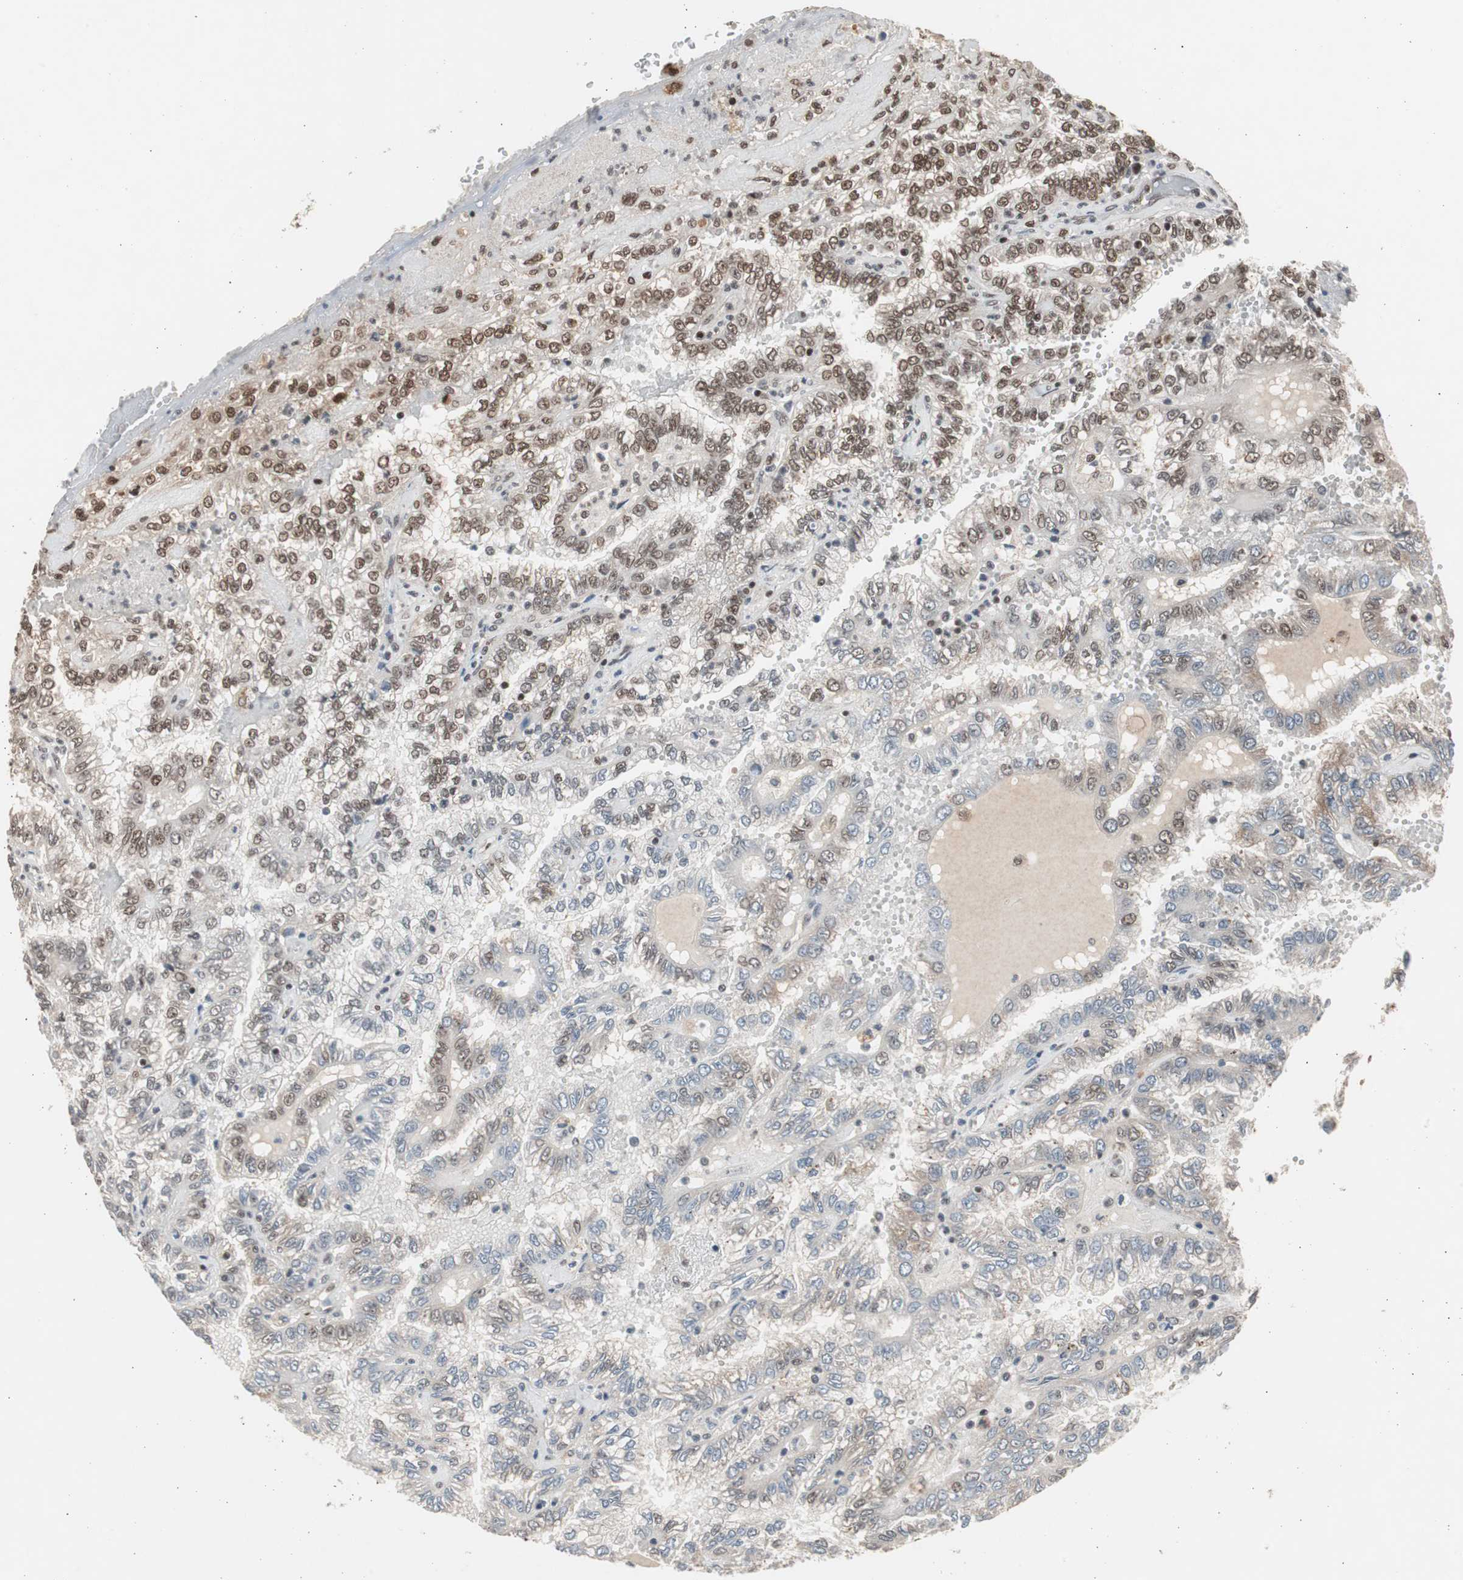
{"staining": {"intensity": "moderate", "quantity": ">75%", "location": "cytoplasmic/membranous"}, "tissue": "renal cancer", "cell_type": "Tumor cells", "image_type": "cancer", "snomed": [{"axis": "morphology", "description": "Inflammation, NOS"}, {"axis": "morphology", "description": "Adenocarcinoma, NOS"}, {"axis": "topography", "description": "Kidney"}], "caption": "The image exhibits a brown stain indicating the presence of a protein in the cytoplasmic/membranous of tumor cells in renal cancer (adenocarcinoma). Immunohistochemistry stains the protein in brown and the nuclei are stained blue.", "gene": "RPA1", "patient": {"sex": "male", "age": 68}}